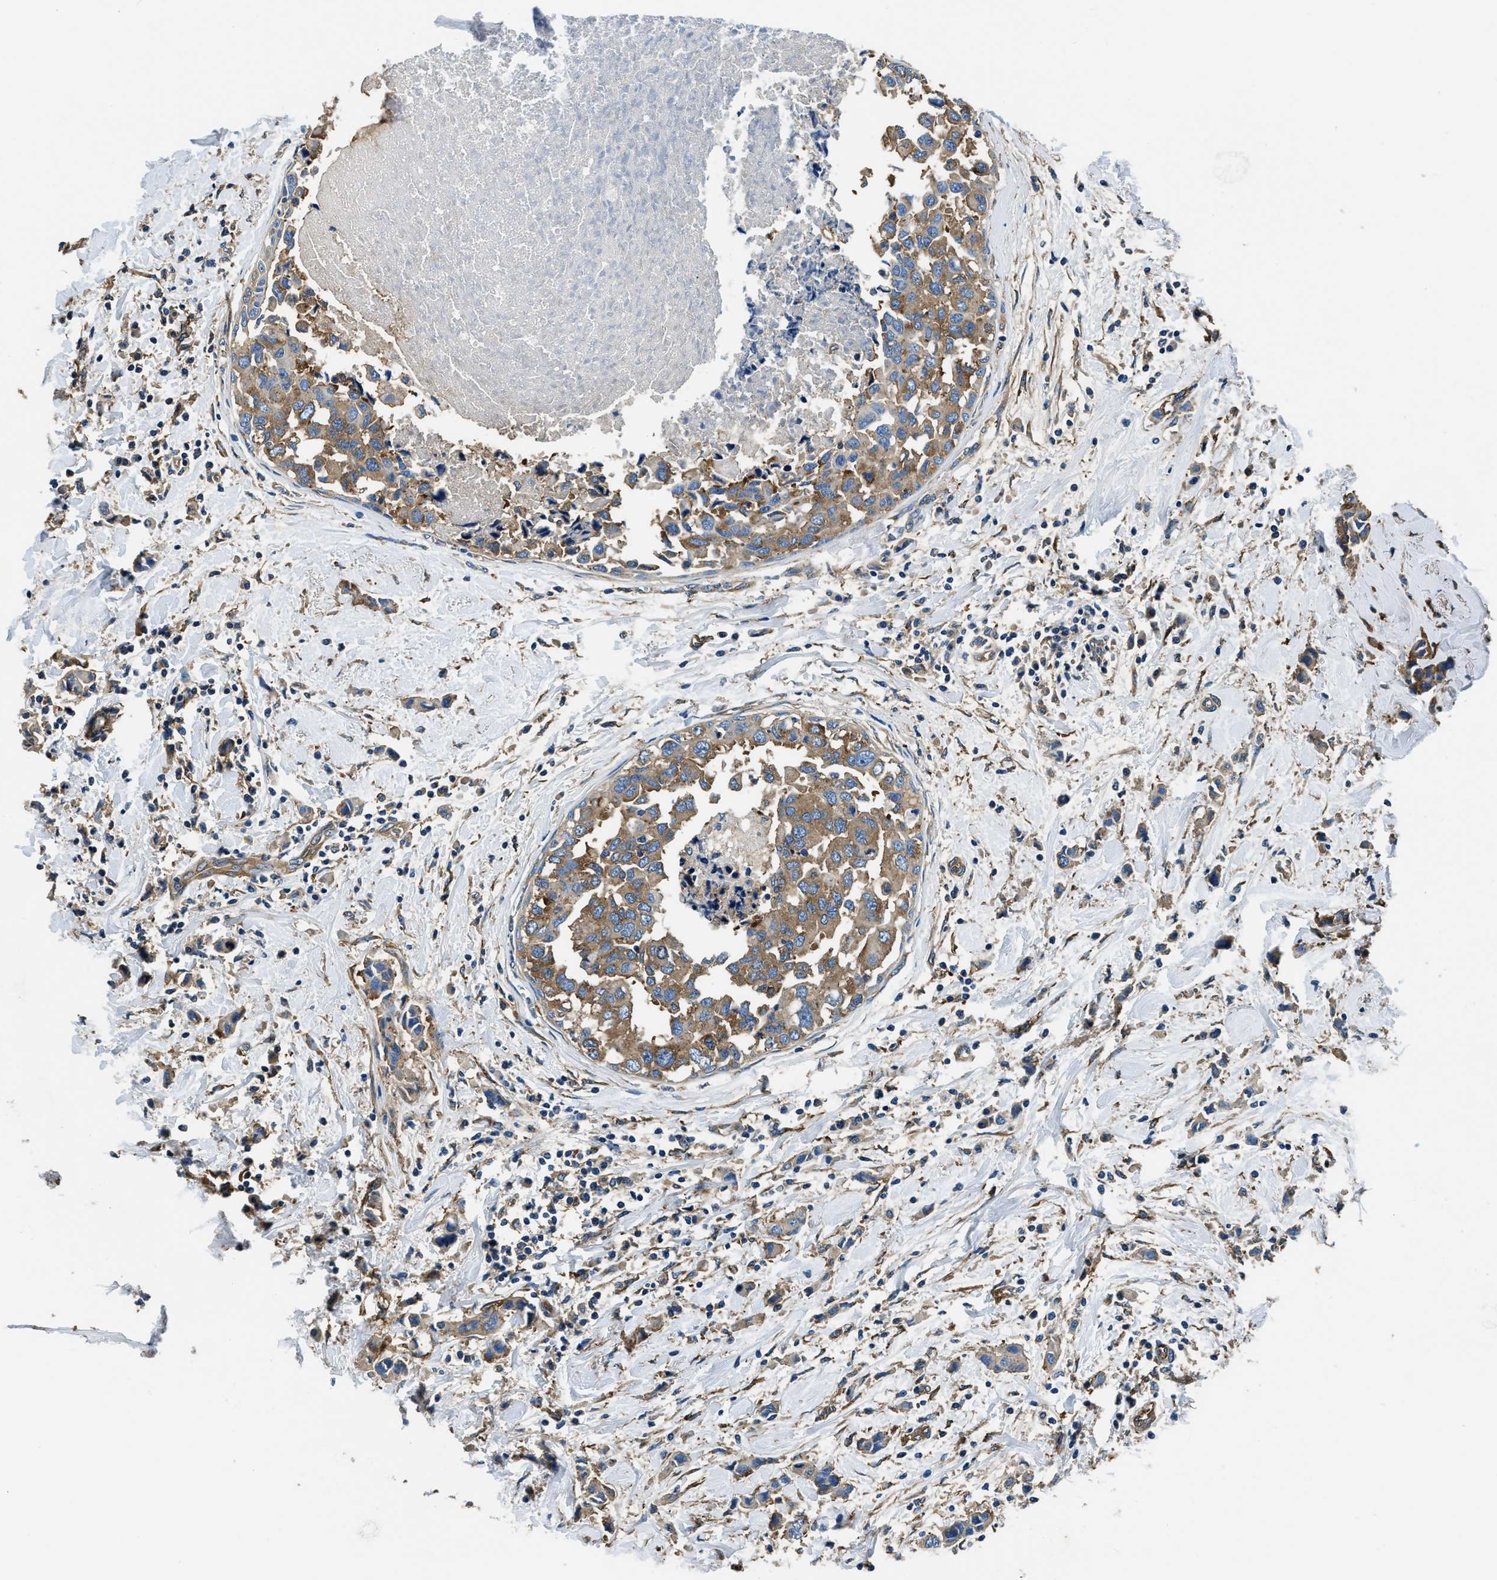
{"staining": {"intensity": "moderate", "quantity": ">75%", "location": "cytoplasmic/membranous"}, "tissue": "breast cancer", "cell_type": "Tumor cells", "image_type": "cancer", "snomed": [{"axis": "morphology", "description": "Normal tissue, NOS"}, {"axis": "morphology", "description": "Duct carcinoma"}, {"axis": "topography", "description": "Breast"}], "caption": "Moderate cytoplasmic/membranous expression for a protein is seen in approximately >75% of tumor cells of breast cancer (infiltrating ductal carcinoma) using immunohistochemistry (IHC).", "gene": "EEA1", "patient": {"sex": "female", "age": 50}}